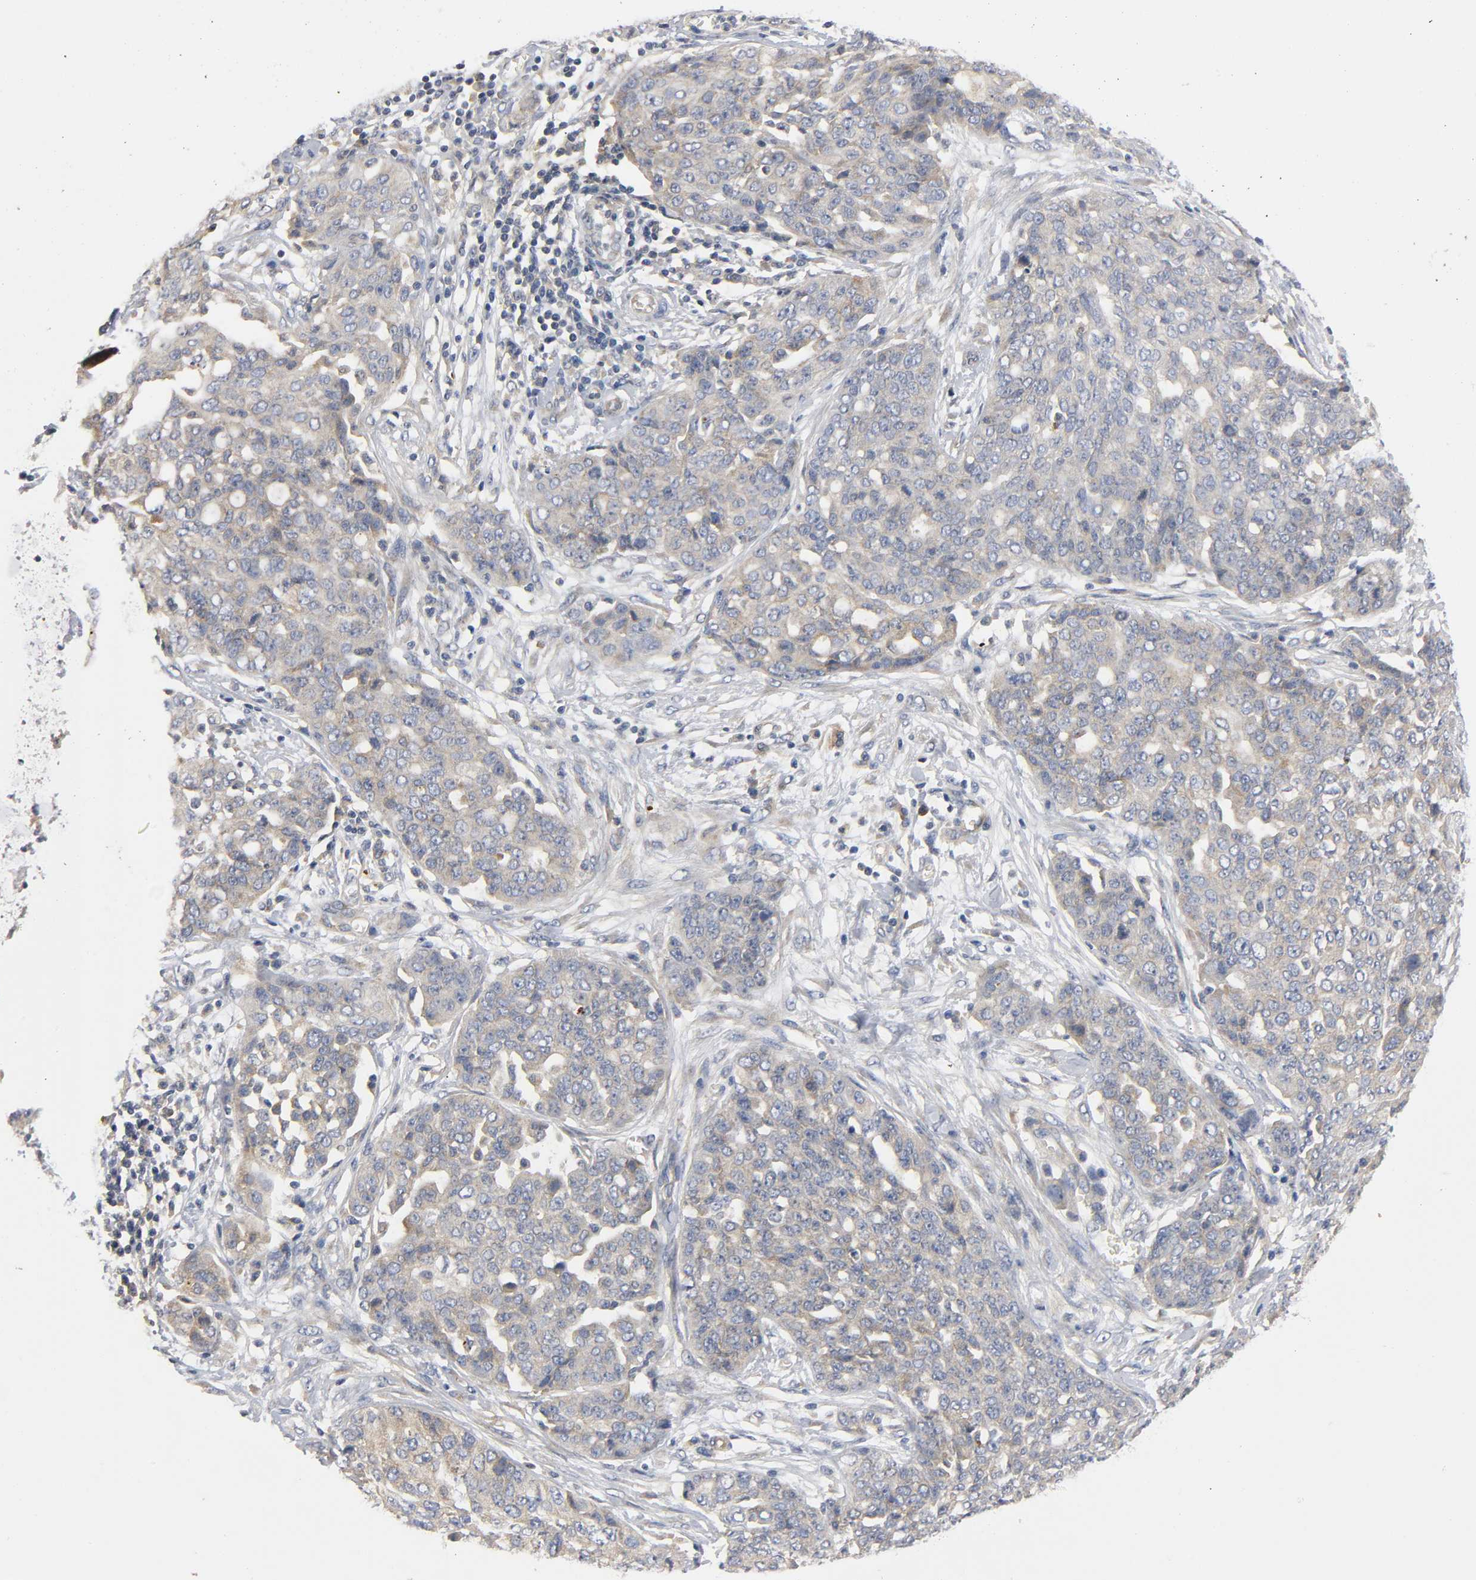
{"staining": {"intensity": "weak", "quantity": ">75%", "location": "cytoplasmic/membranous"}, "tissue": "ovarian cancer", "cell_type": "Tumor cells", "image_type": "cancer", "snomed": [{"axis": "morphology", "description": "Cystadenocarcinoma, serous, NOS"}, {"axis": "topography", "description": "Soft tissue"}, {"axis": "topography", "description": "Ovary"}], "caption": "Protein staining reveals weak cytoplasmic/membranous staining in about >75% of tumor cells in serous cystadenocarcinoma (ovarian). The protein is shown in brown color, while the nuclei are stained blue.", "gene": "HDAC6", "patient": {"sex": "female", "age": 57}}